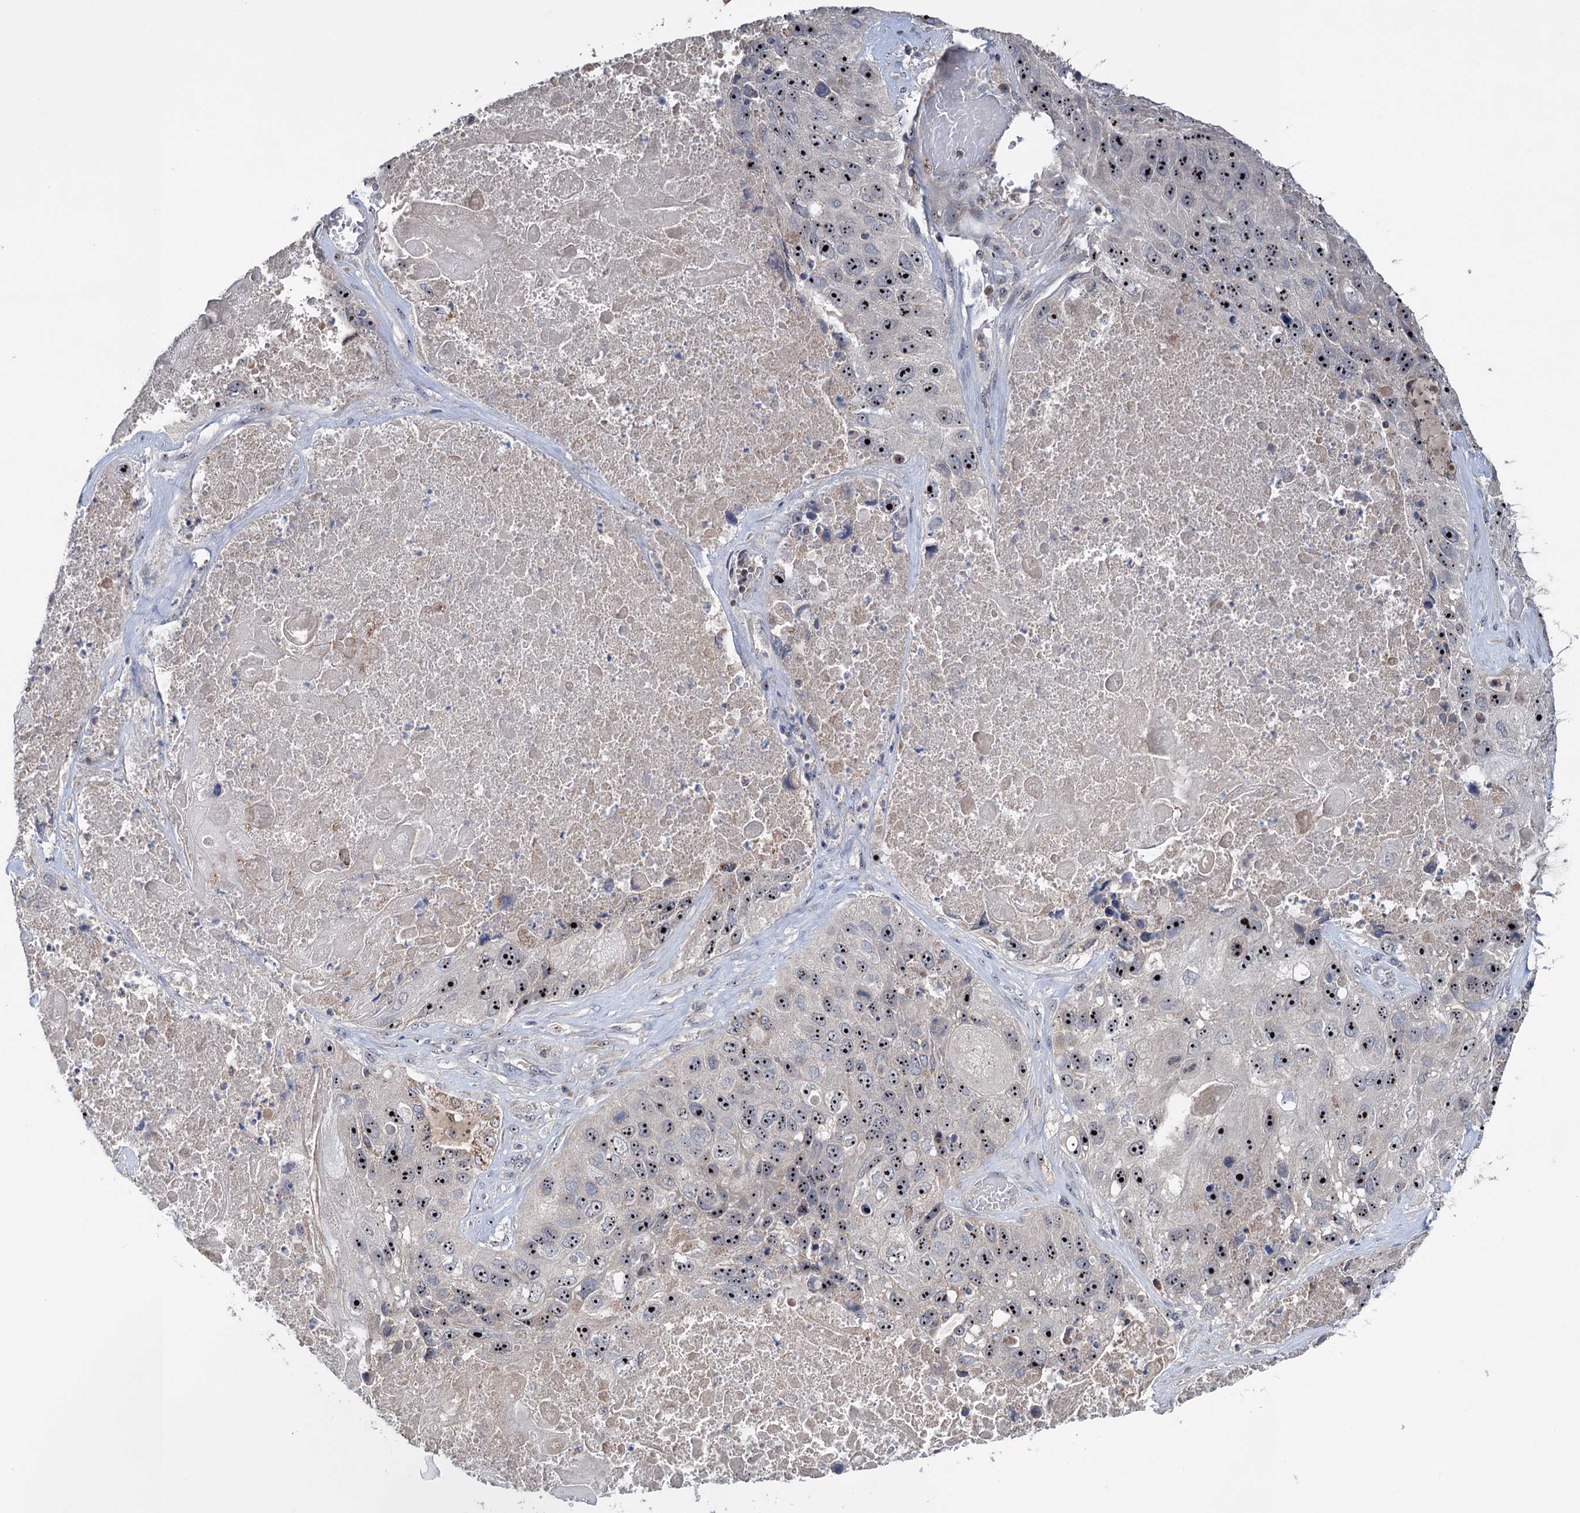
{"staining": {"intensity": "strong", "quantity": ">75%", "location": "nuclear"}, "tissue": "lung cancer", "cell_type": "Tumor cells", "image_type": "cancer", "snomed": [{"axis": "morphology", "description": "Squamous cell carcinoma, NOS"}, {"axis": "topography", "description": "Lung"}], "caption": "Immunohistochemical staining of human squamous cell carcinoma (lung) reveals strong nuclear protein positivity in about >75% of tumor cells. The staining was performed using DAB to visualize the protein expression in brown, while the nuclei were stained in blue with hematoxylin (Magnification: 20x).", "gene": "HTR3B", "patient": {"sex": "male", "age": 61}}